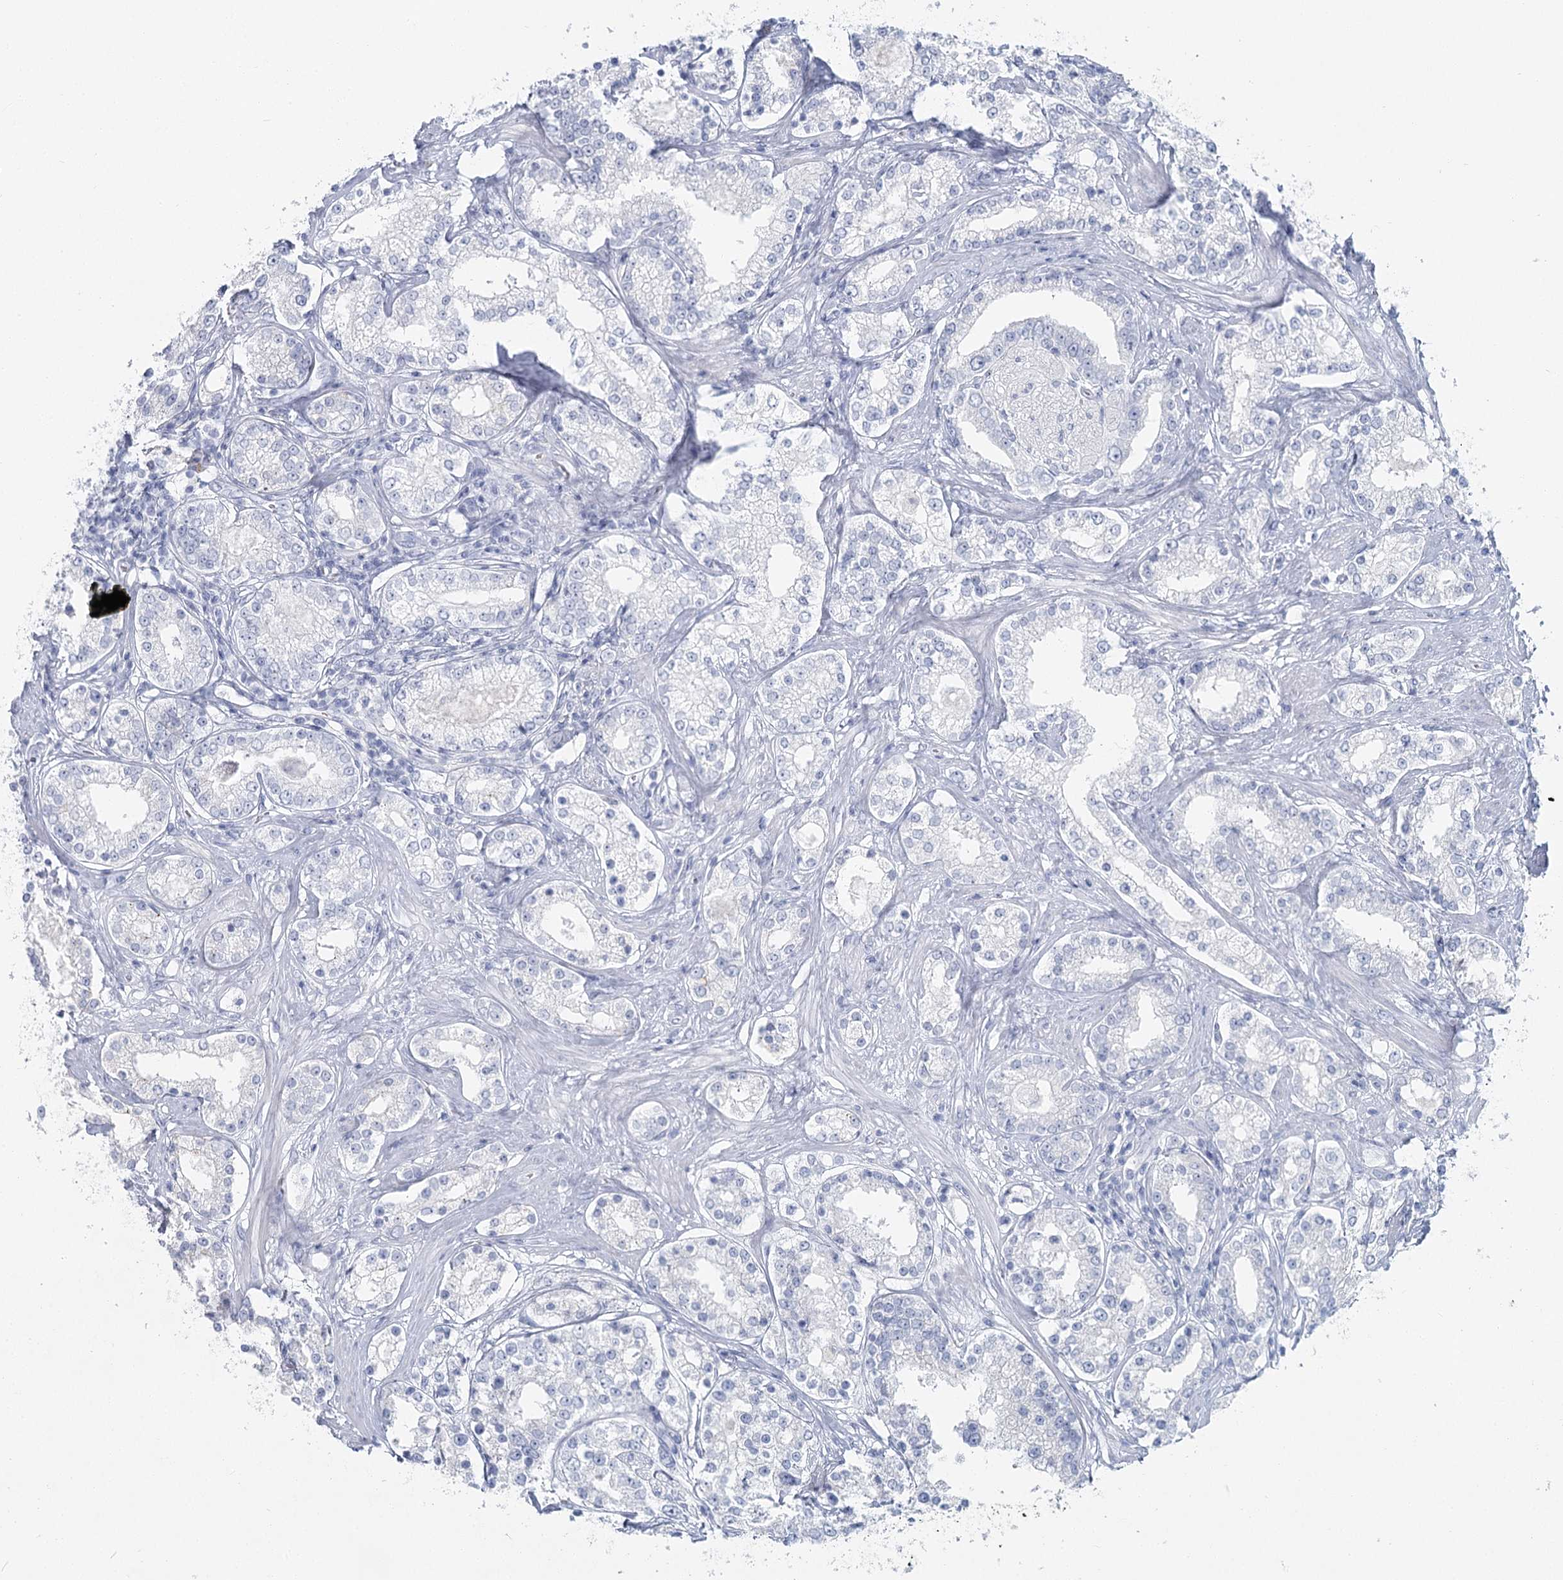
{"staining": {"intensity": "negative", "quantity": "none", "location": "none"}, "tissue": "prostate cancer", "cell_type": "Tumor cells", "image_type": "cancer", "snomed": [{"axis": "morphology", "description": "Normal tissue, NOS"}, {"axis": "morphology", "description": "Adenocarcinoma, High grade"}, {"axis": "topography", "description": "Prostate"}], "caption": "The IHC photomicrograph has no significant staining in tumor cells of adenocarcinoma (high-grade) (prostate) tissue.", "gene": "IFIT5", "patient": {"sex": "male", "age": 83}}